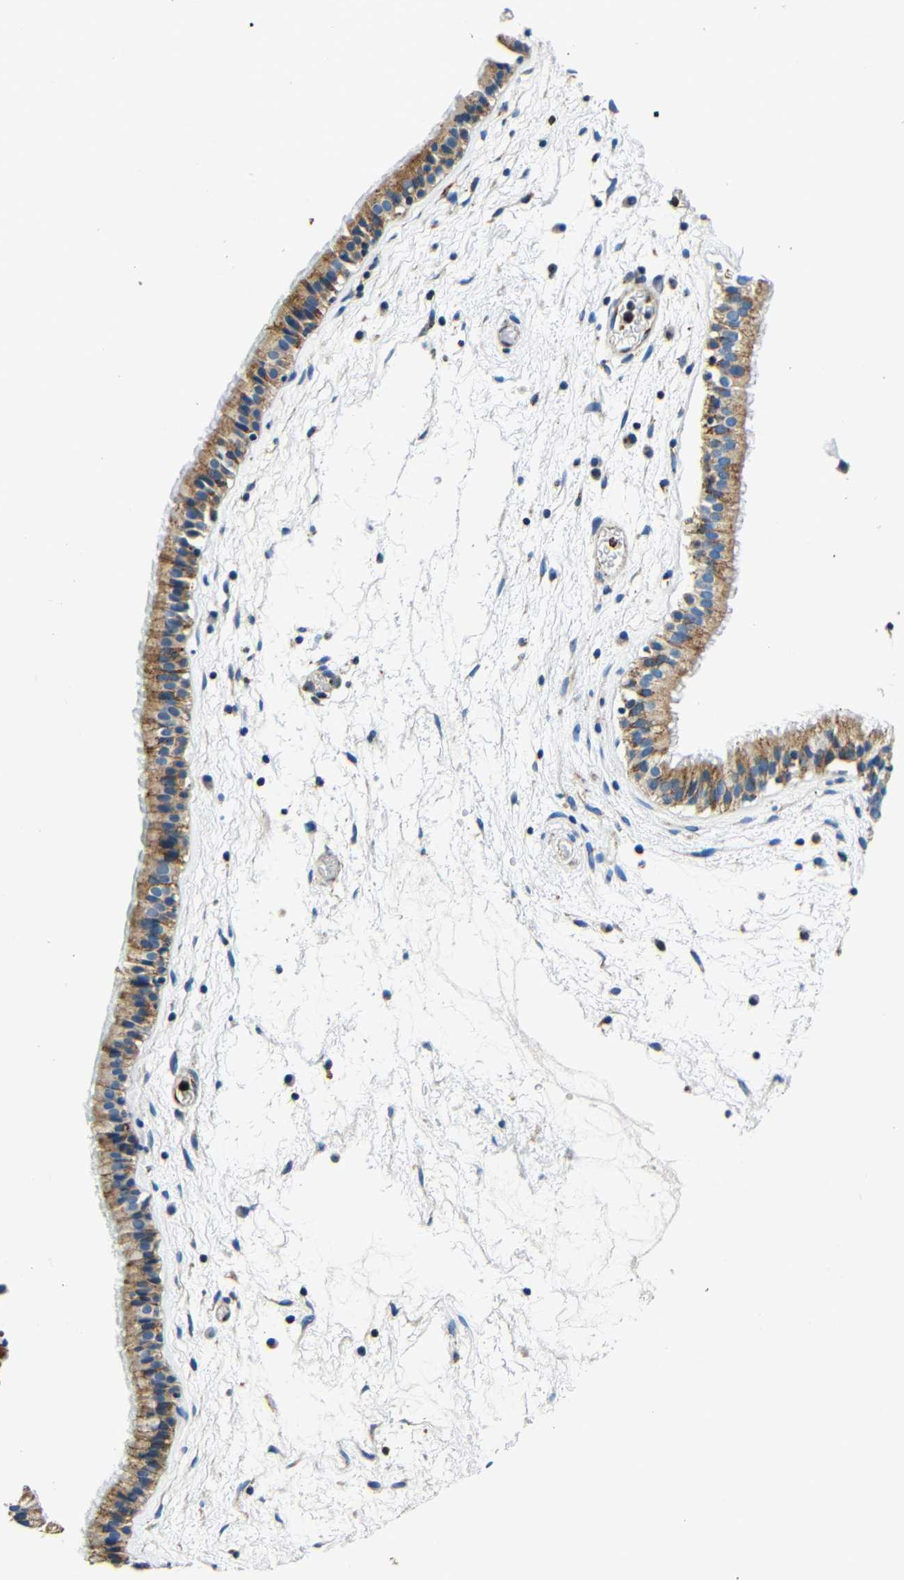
{"staining": {"intensity": "moderate", "quantity": "25%-75%", "location": "cytoplasmic/membranous"}, "tissue": "nasopharynx", "cell_type": "Respiratory epithelial cells", "image_type": "normal", "snomed": [{"axis": "morphology", "description": "Normal tissue, NOS"}, {"axis": "morphology", "description": "Inflammation, NOS"}, {"axis": "topography", "description": "Nasopharynx"}], "caption": "Immunohistochemical staining of unremarkable human nasopharynx demonstrates 25%-75% levels of moderate cytoplasmic/membranous protein expression in about 25%-75% of respiratory epithelial cells.", "gene": "GALNT18", "patient": {"sex": "male", "age": 48}}